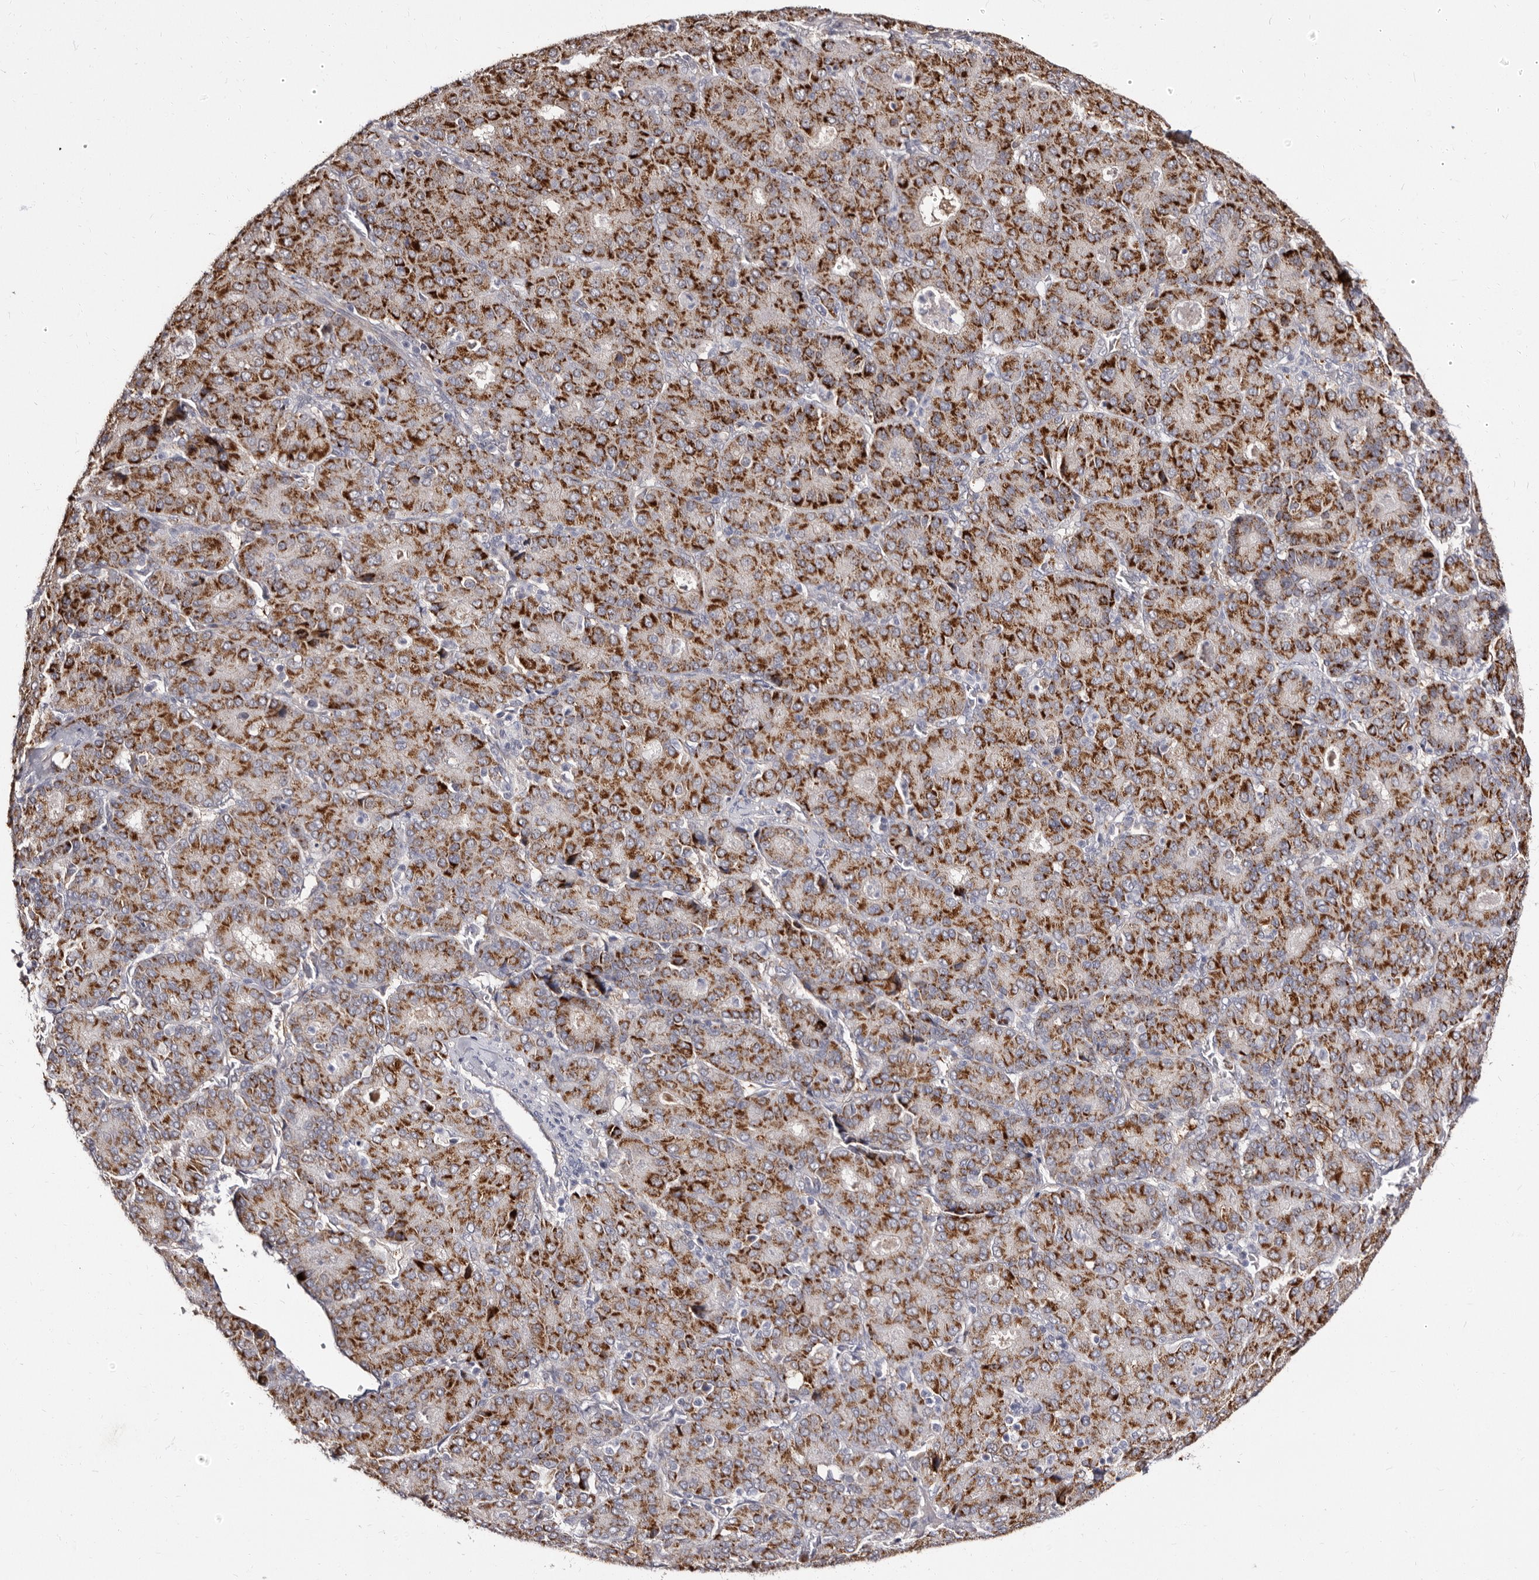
{"staining": {"intensity": "strong", "quantity": ">75%", "location": "cytoplasmic/membranous"}, "tissue": "liver cancer", "cell_type": "Tumor cells", "image_type": "cancer", "snomed": [{"axis": "morphology", "description": "Carcinoma, Hepatocellular, NOS"}, {"axis": "topography", "description": "Liver"}], "caption": "Tumor cells reveal high levels of strong cytoplasmic/membranous positivity in about >75% of cells in human liver hepatocellular carcinoma.", "gene": "PTAFR", "patient": {"sex": "male", "age": 65}}